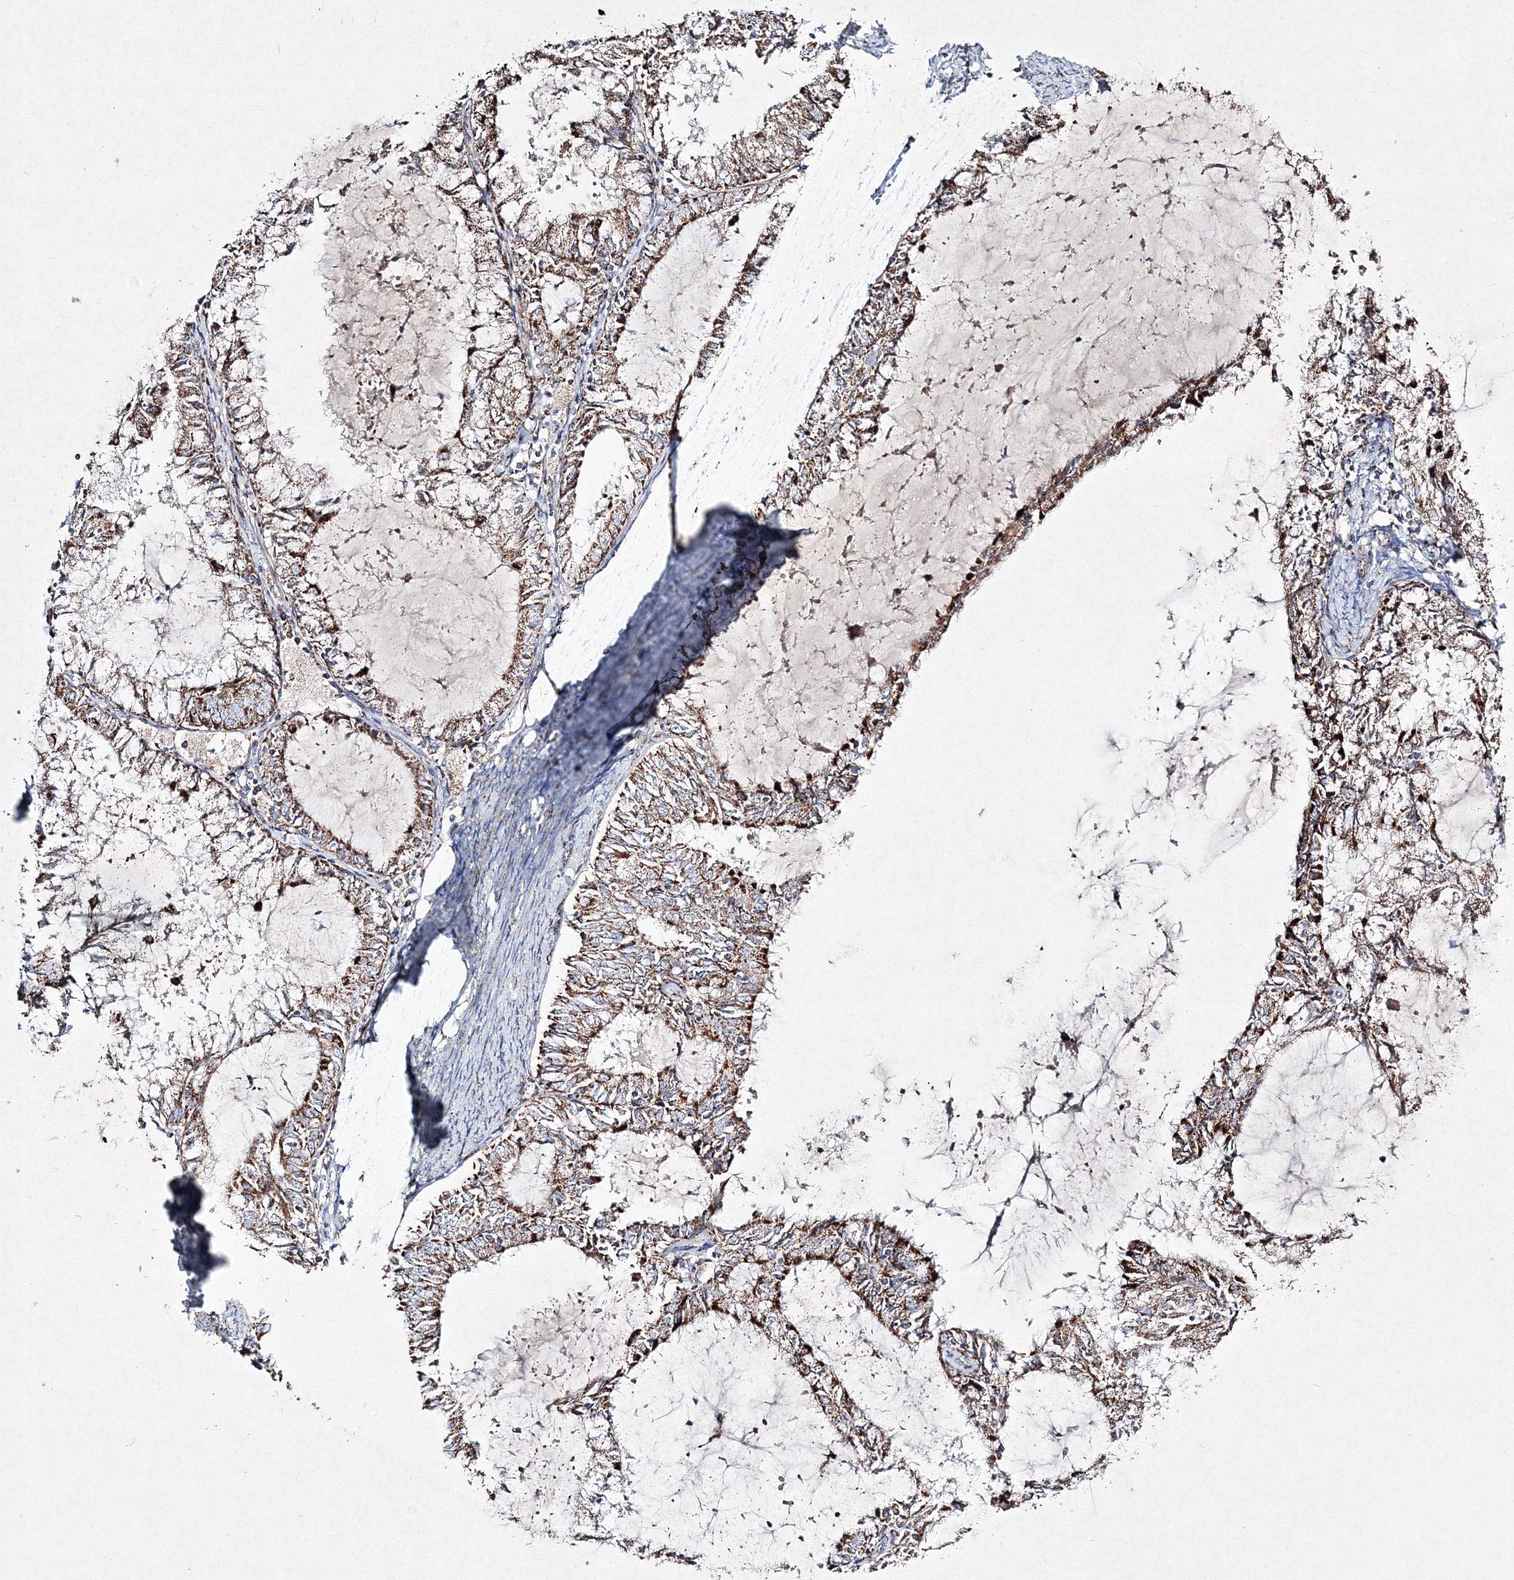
{"staining": {"intensity": "strong", "quantity": ">75%", "location": "cytoplasmic/membranous"}, "tissue": "endometrial cancer", "cell_type": "Tumor cells", "image_type": "cancer", "snomed": [{"axis": "morphology", "description": "Adenocarcinoma, NOS"}, {"axis": "topography", "description": "Endometrium"}], "caption": "Protein analysis of endometrial adenocarcinoma tissue displays strong cytoplasmic/membranous expression in about >75% of tumor cells.", "gene": "IGSF9", "patient": {"sex": "female", "age": 57}}